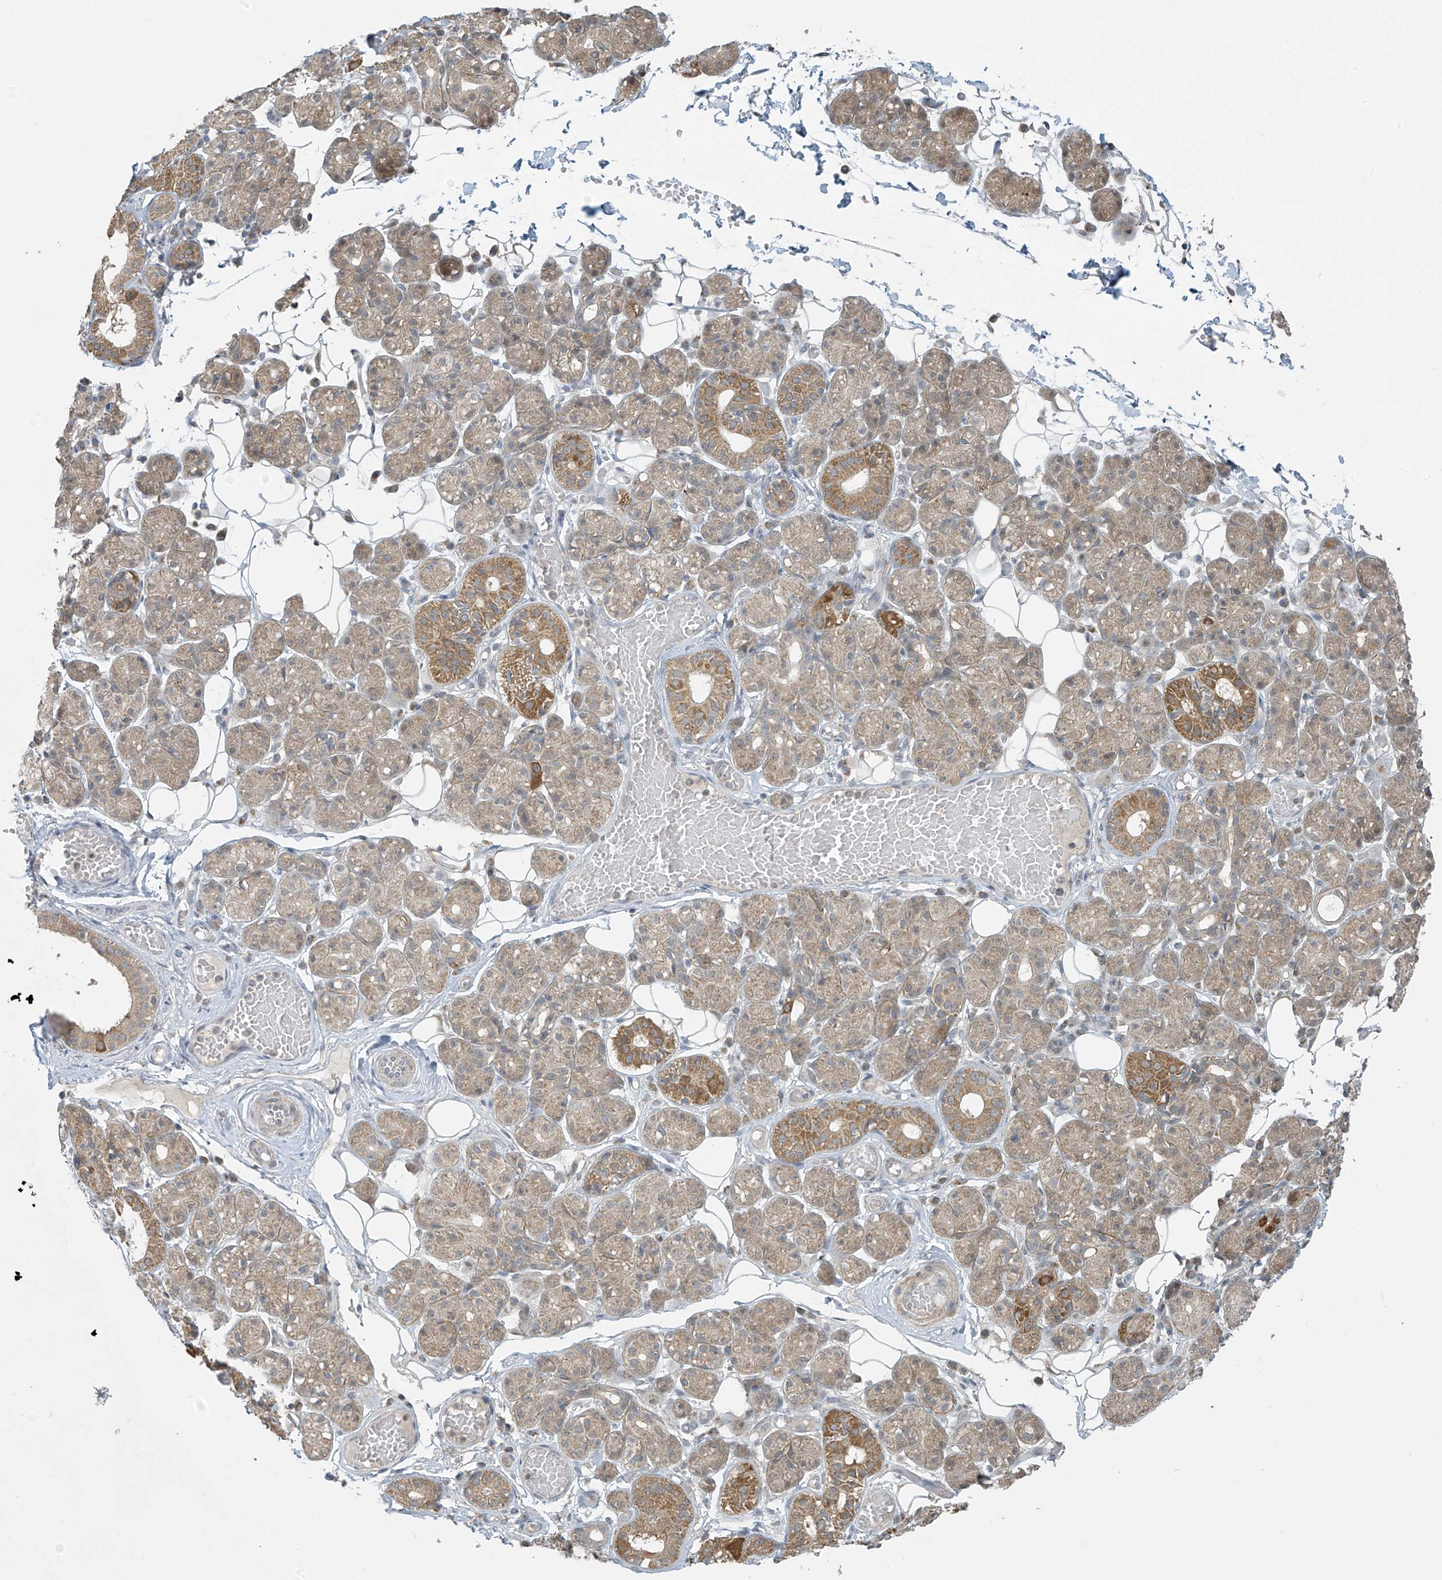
{"staining": {"intensity": "moderate", "quantity": "25%-75%", "location": "cytoplasmic/membranous"}, "tissue": "salivary gland", "cell_type": "Glandular cells", "image_type": "normal", "snomed": [{"axis": "morphology", "description": "Normal tissue, NOS"}, {"axis": "topography", "description": "Salivary gland"}], "caption": "This micrograph reveals normal salivary gland stained with IHC to label a protein in brown. The cytoplasmic/membranous of glandular cells show moderate positivity for the protein. Nuclei are counter-stained blue.", "gene": "HDDC2", "patient": {"sex": "male", "age": 63}}